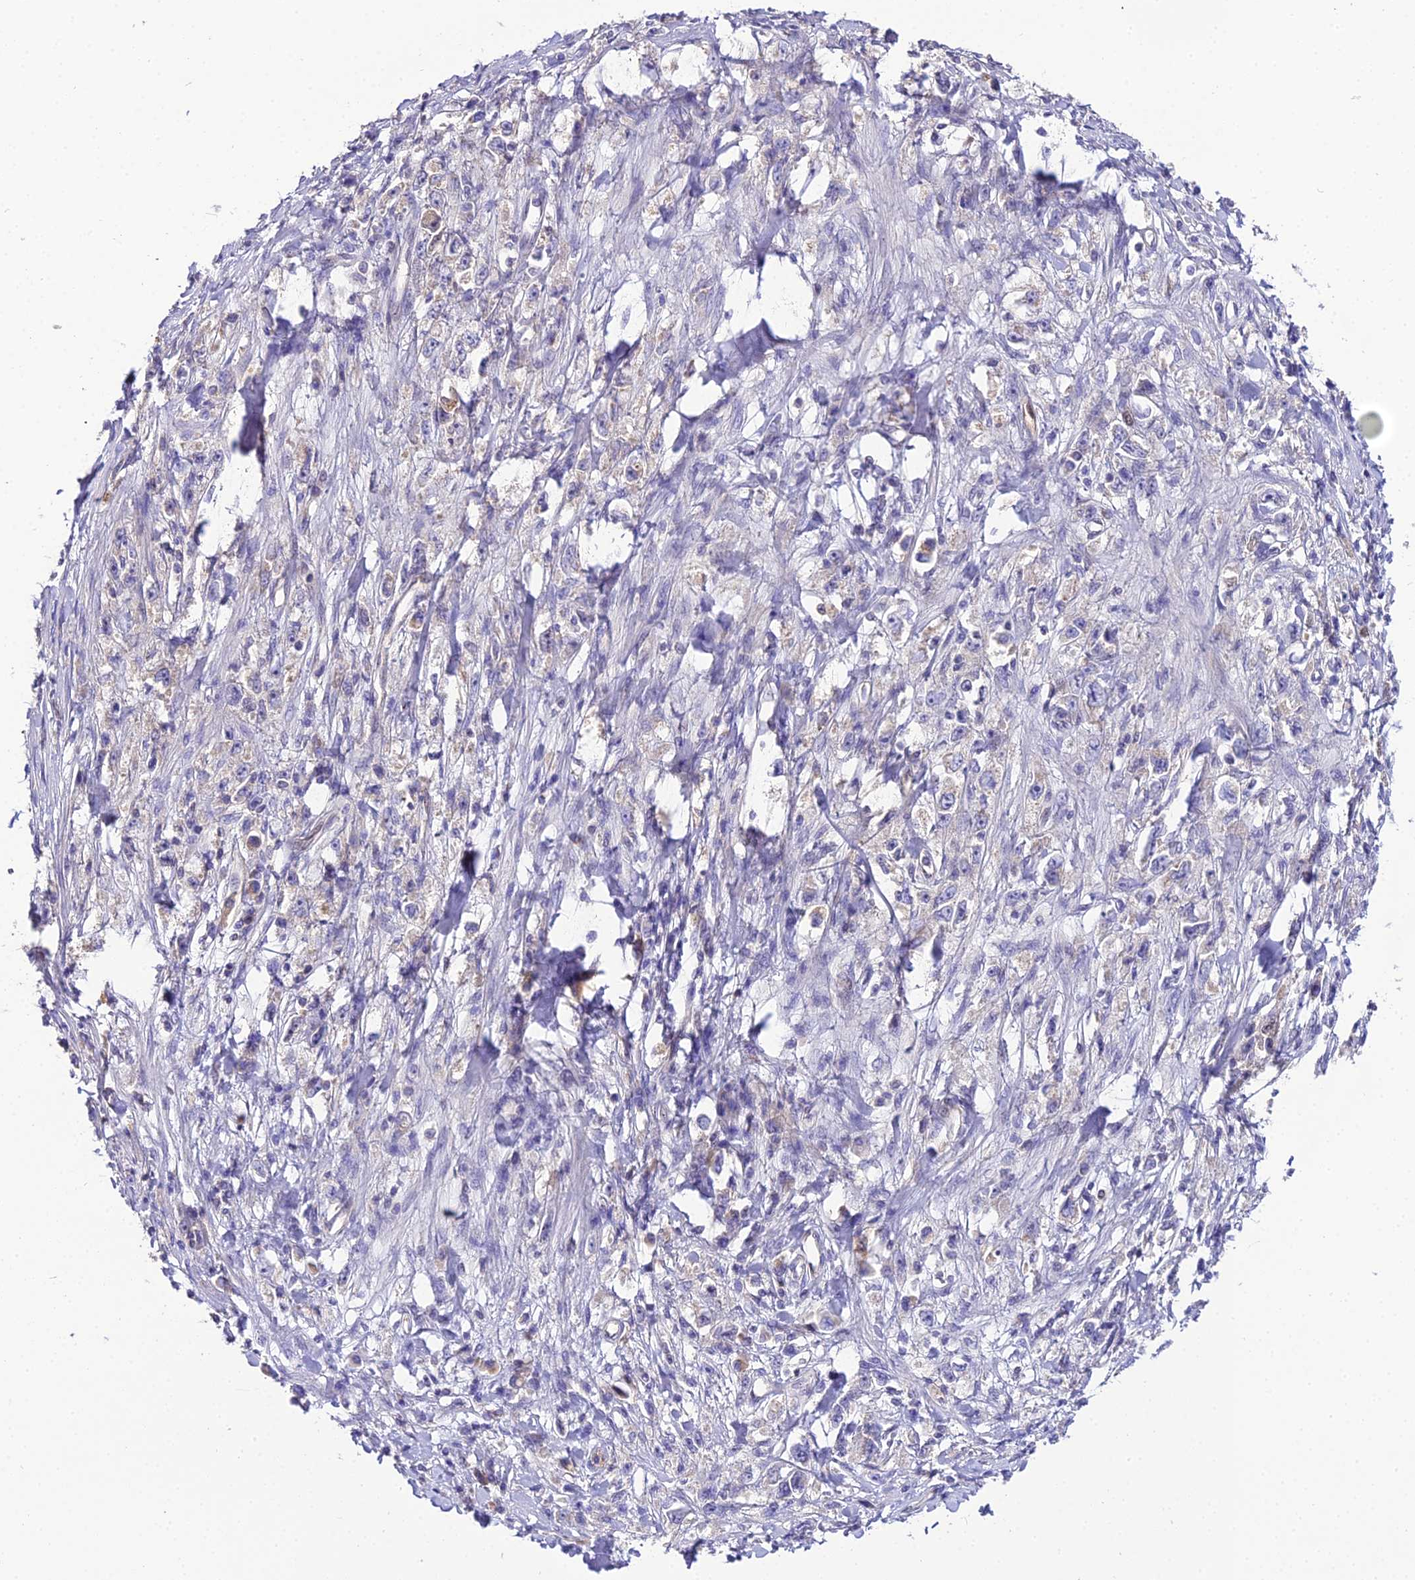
{"staining": {"intensity": "negative", "quantity": "none", "location": "none"}, "tissue": "stomach cancer", "cell_type": "Tumor cells", "image_type": "cancer", "snomed": [{"axis": "morphology", "description": "Adenocarcinoma, NOS"}, {"axis": "topography", "description": "Stomach"}], "caption": "An IHC photomicrograph of adenocarcinoma (stomach) is shown. There is no staining in tumor cells of adenocarcinoma (stomach).", "gene": "SHQ1", "patient": {"sex": "female", "age": 59}}